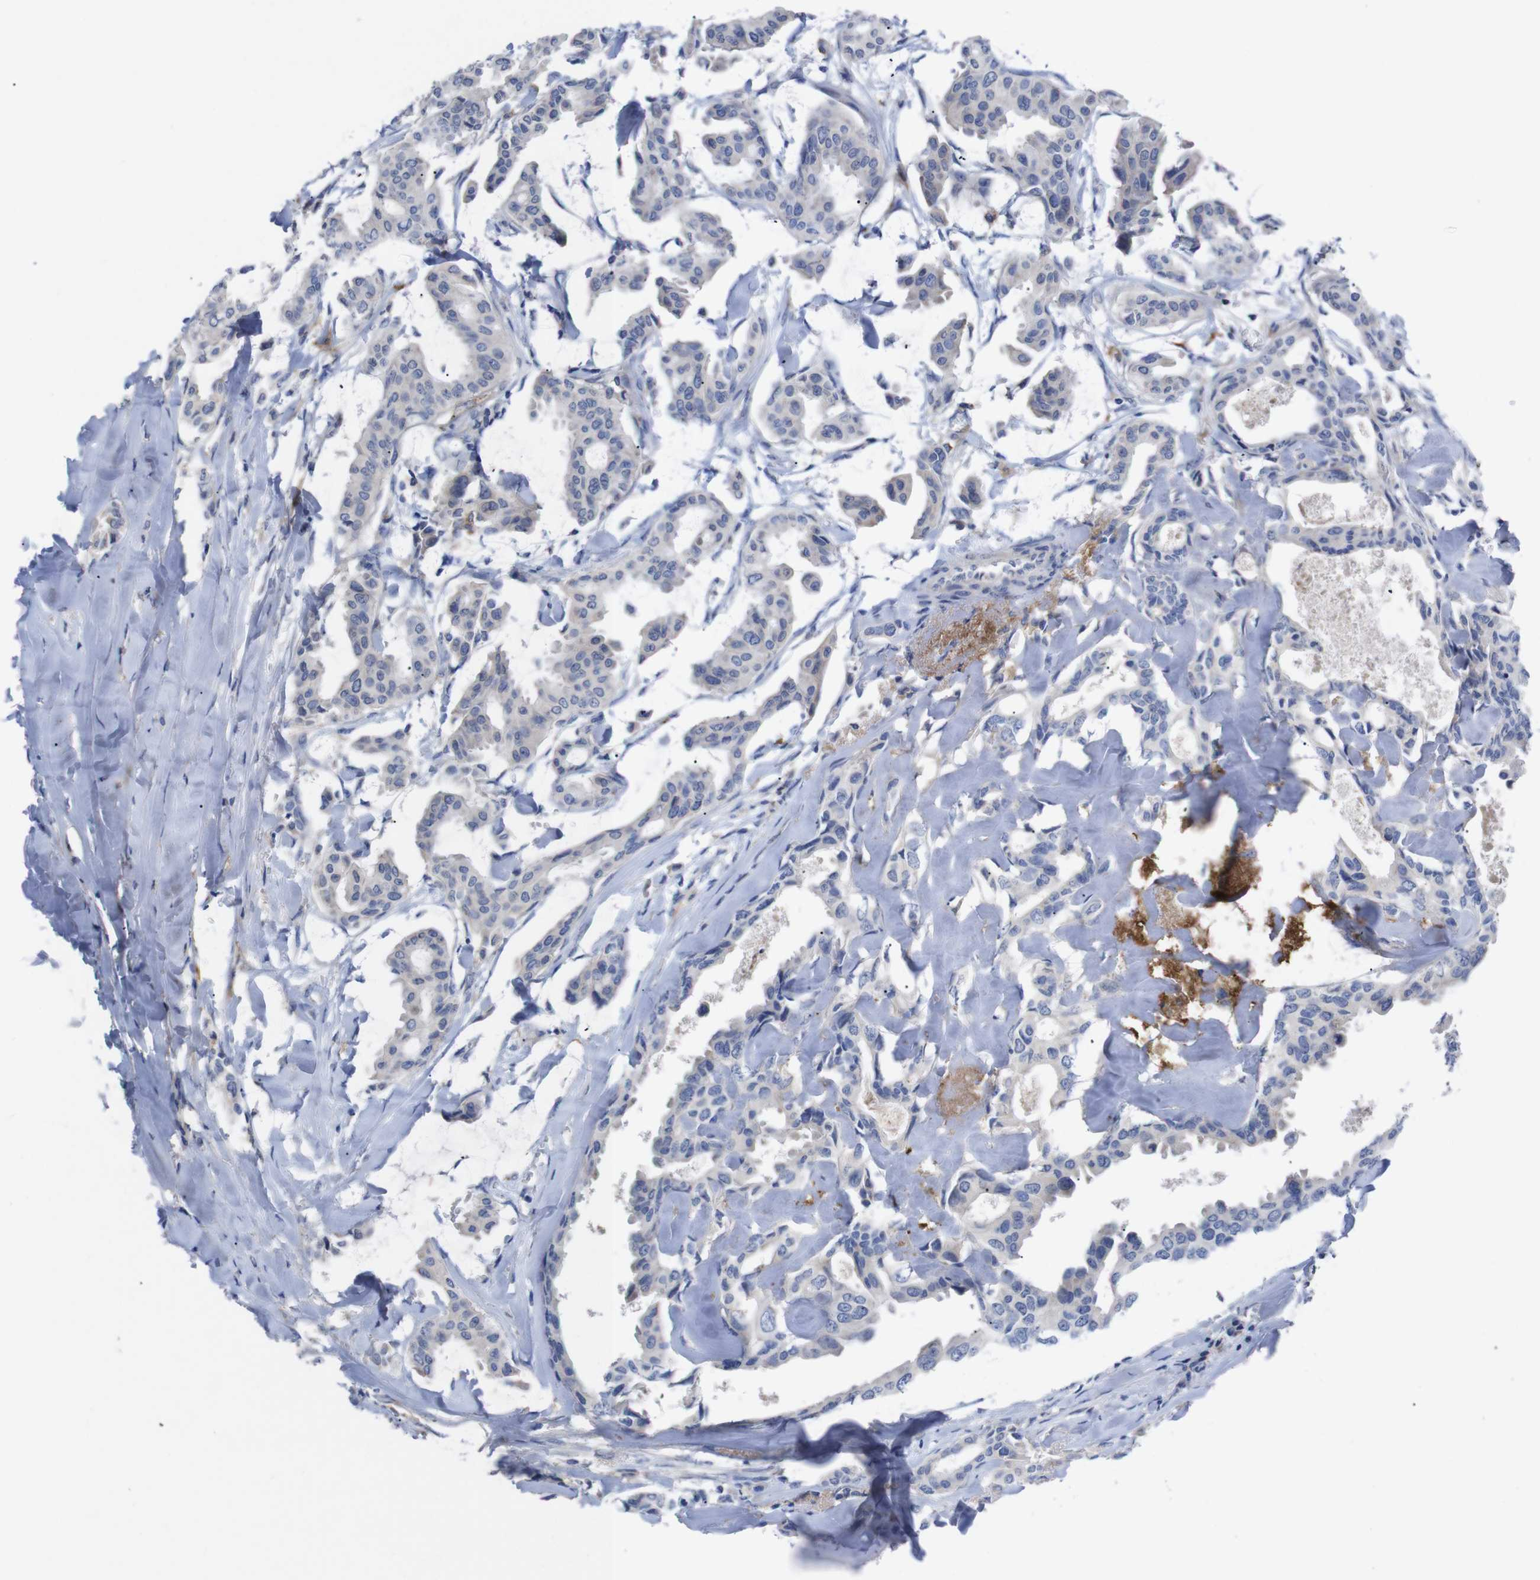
{"staining": {"intensity": "negative", "quantity": "none", "location": "none"}, "tissue": "head and neck cancer", "cell_type": "Tumor cells", "image_type": "cancer", "snomed": [{"axis": "morphology", "description": "Adenocarcinoma, NOS"}, {"axis": "topography", "description": "Salivary gland"}, {"axis": "topography", "description": "Head-Neck"}], "caption": "An image of human head and neck cancer is negative for staining in tumor cells.", "gene": "C5AR1", "patient": {"sex": "female", "age": 59}}